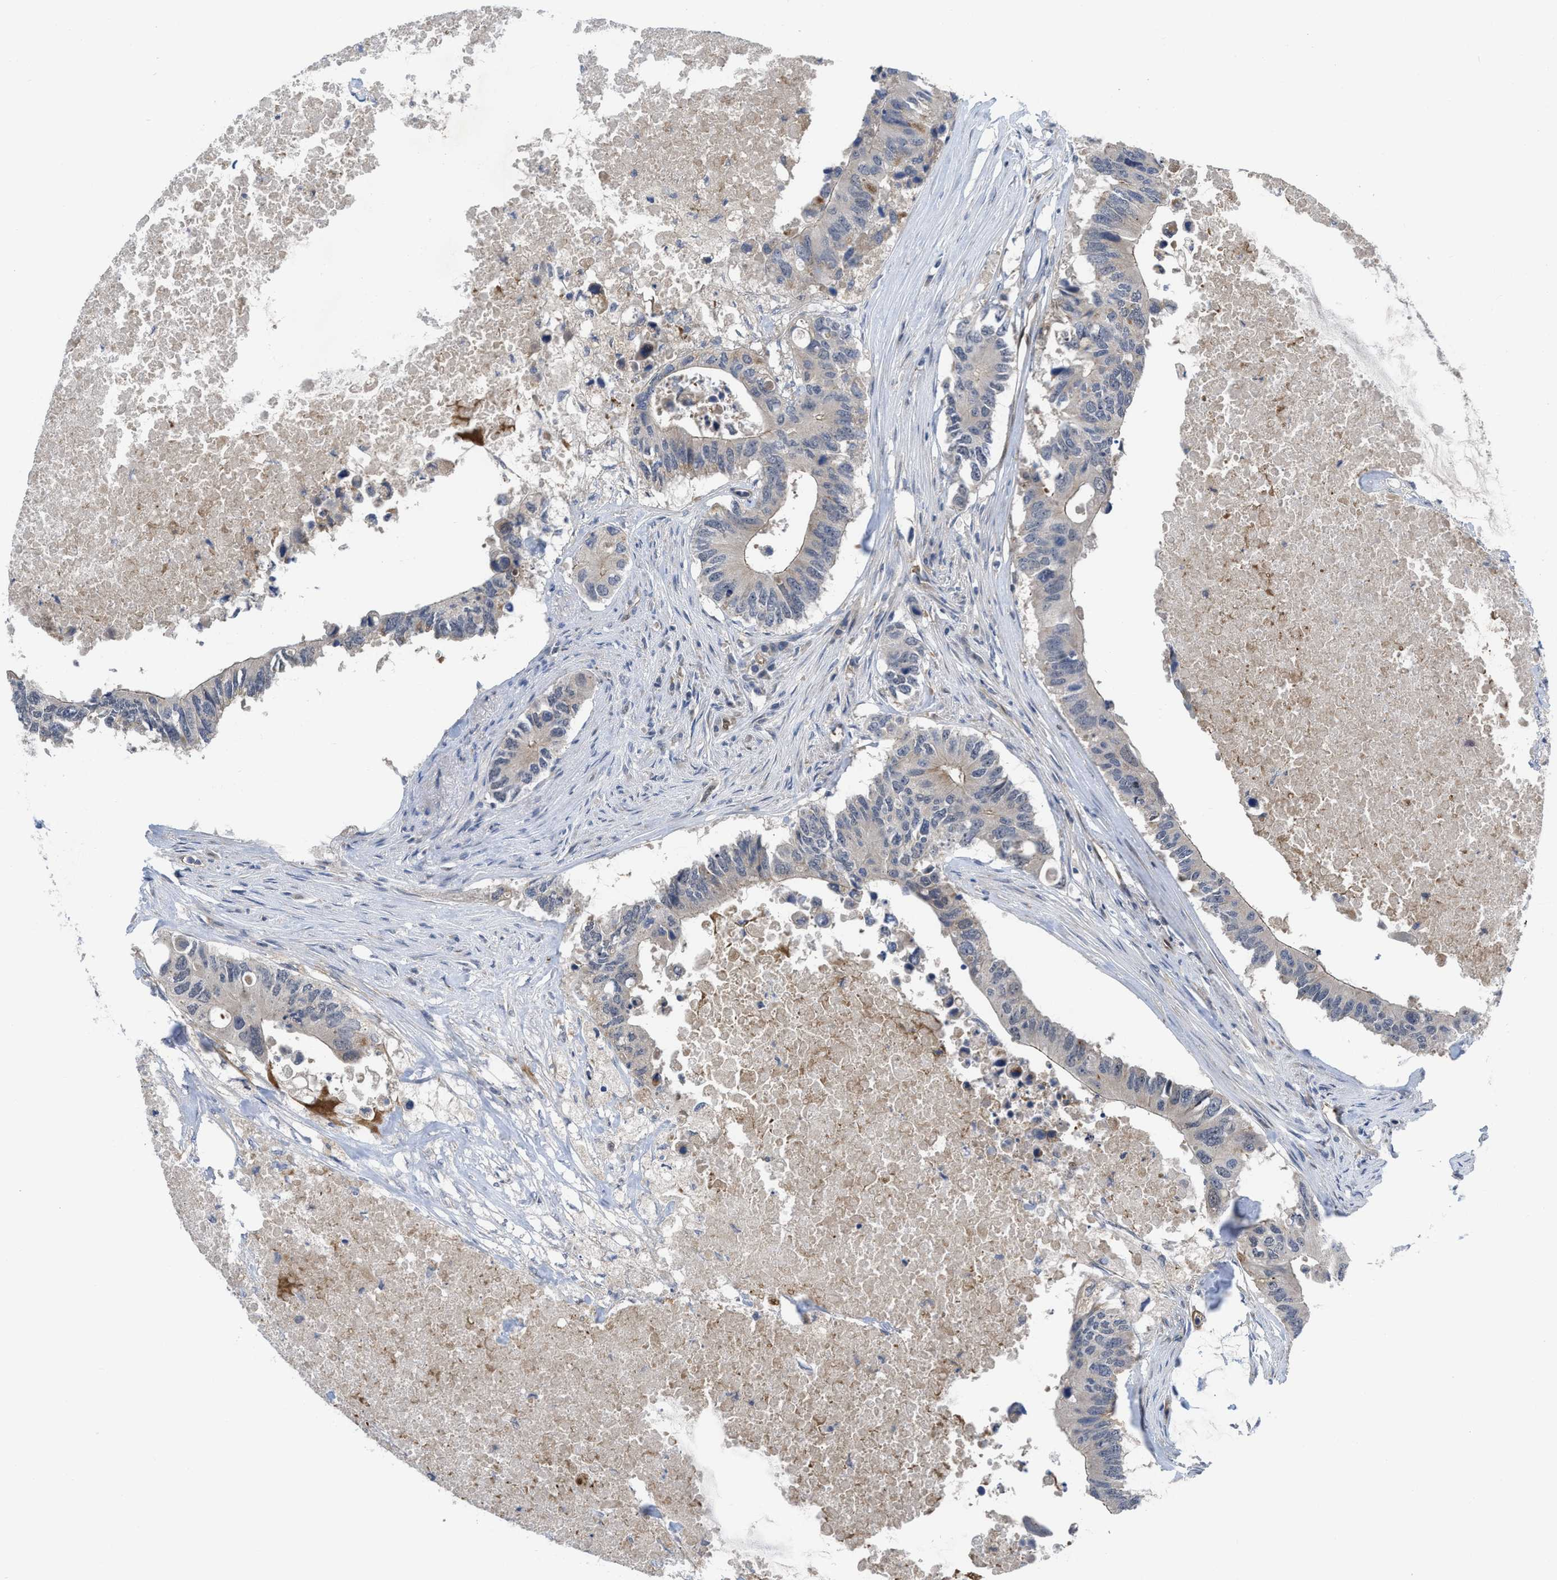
{"staining": {"intensity": "weak", "quantity": "<25%", "location": "cytoplasmic/membranous"}, "tissue": "colorectal cancer", "cell_type": "Tumor cells", "image_type": "cancer", "snomed": [{"axis": "morphology", "description": "Adenocarcinoma, NOS"}, {"axis": "topography", "description": "Colon"}], "caption": "Tumor cells are negative for protein expression in human colorectal adenocarcinoma.", "gene": "LDAF1", "patient": {"sex": "male", "age": 71}}